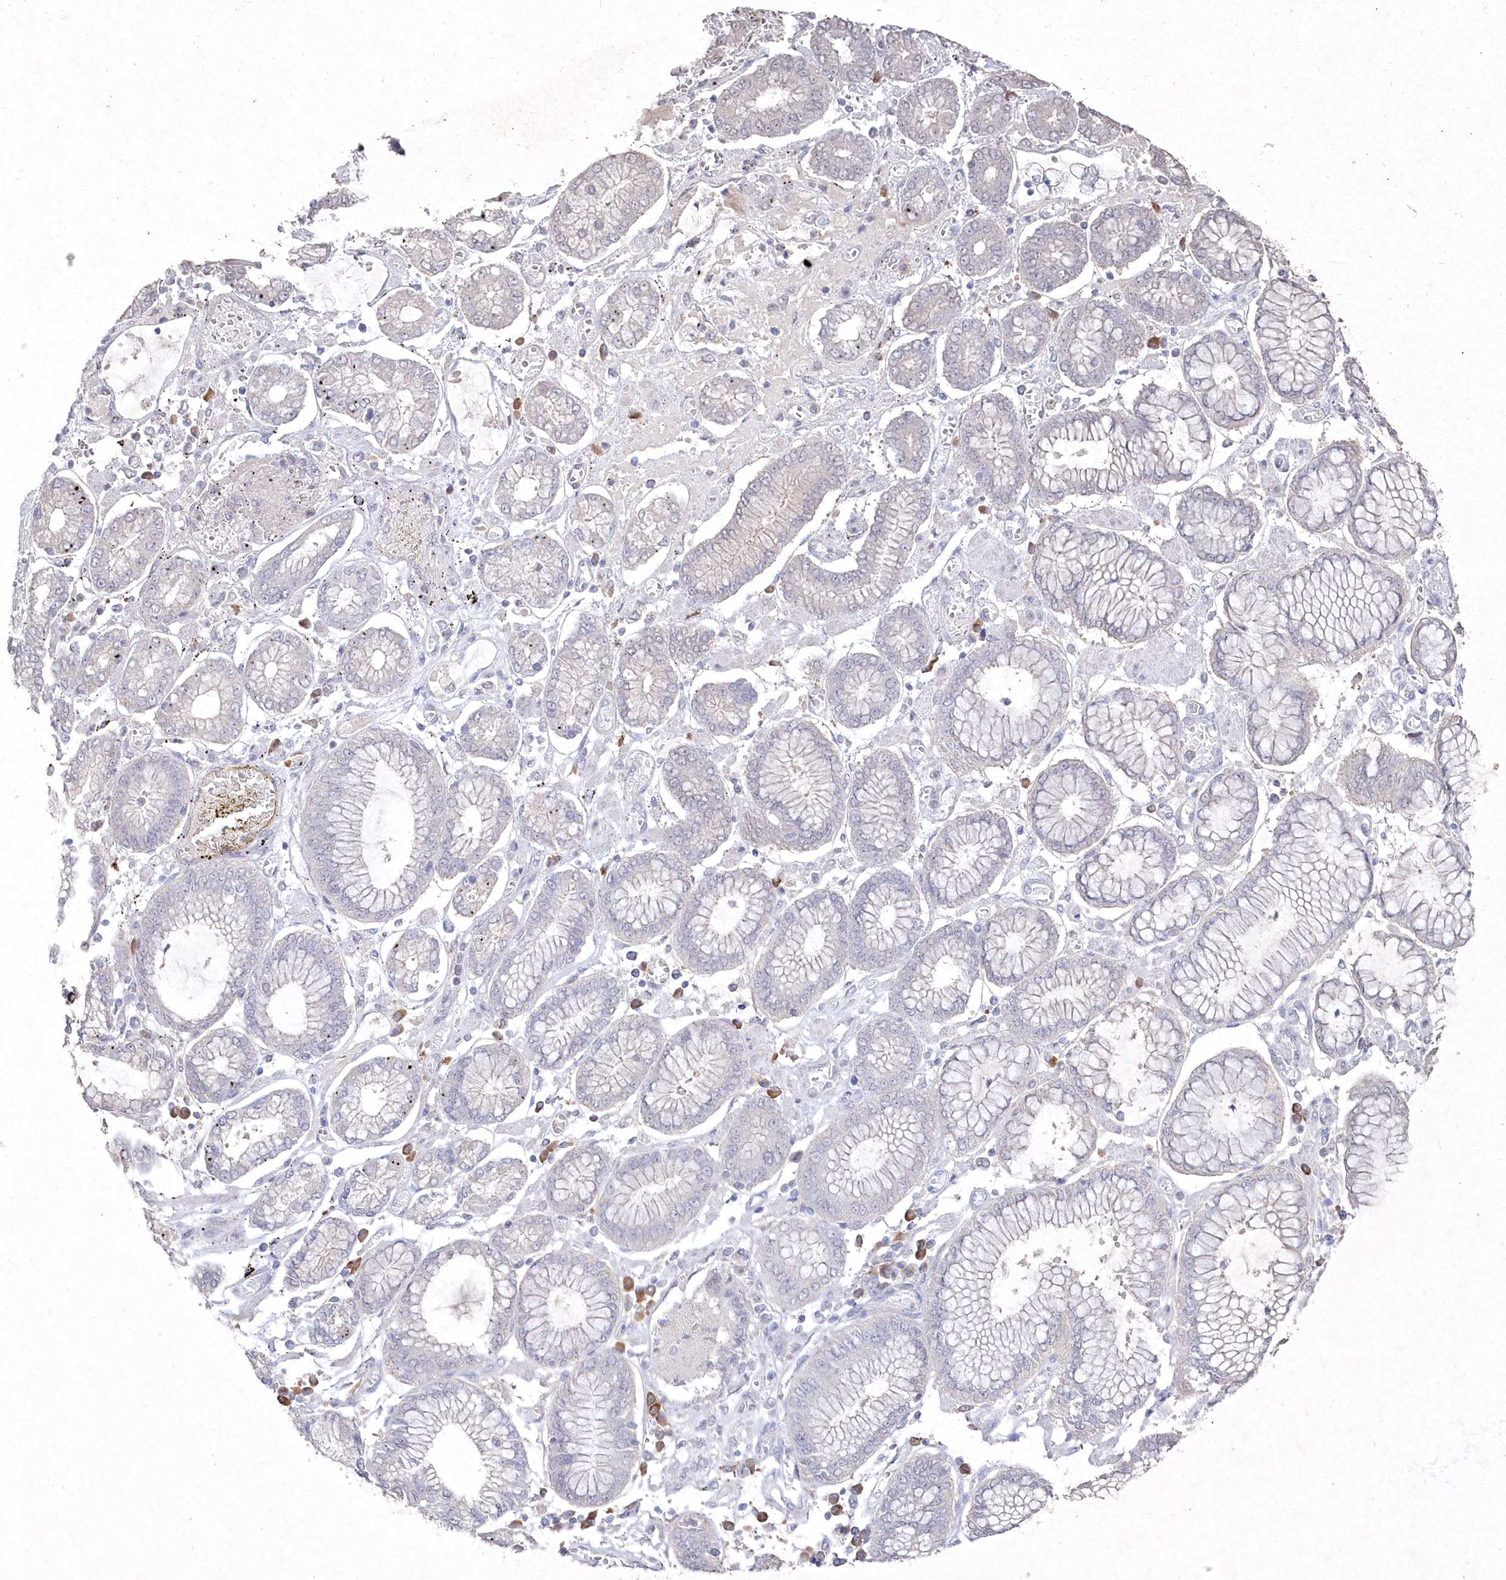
{"staining": {"intensity": "negative", "quantity": "none", "location": "none"}, "tissue": "stomach cancer", "cell_type": "Tumor cells", "image_type": "cancer", "snomed": [{"axis": "morphology", "description": "Adenocarcinoma, NOS"}, {"axis": "topography", "description": "Stomach"}], "caption": "The IHC micrograph has no significant expression in tumor cells of stomach adenocarcinoma tissue.", "gene": "TGFBRAP1", "patient": {"sex": "male", "age": 76}}